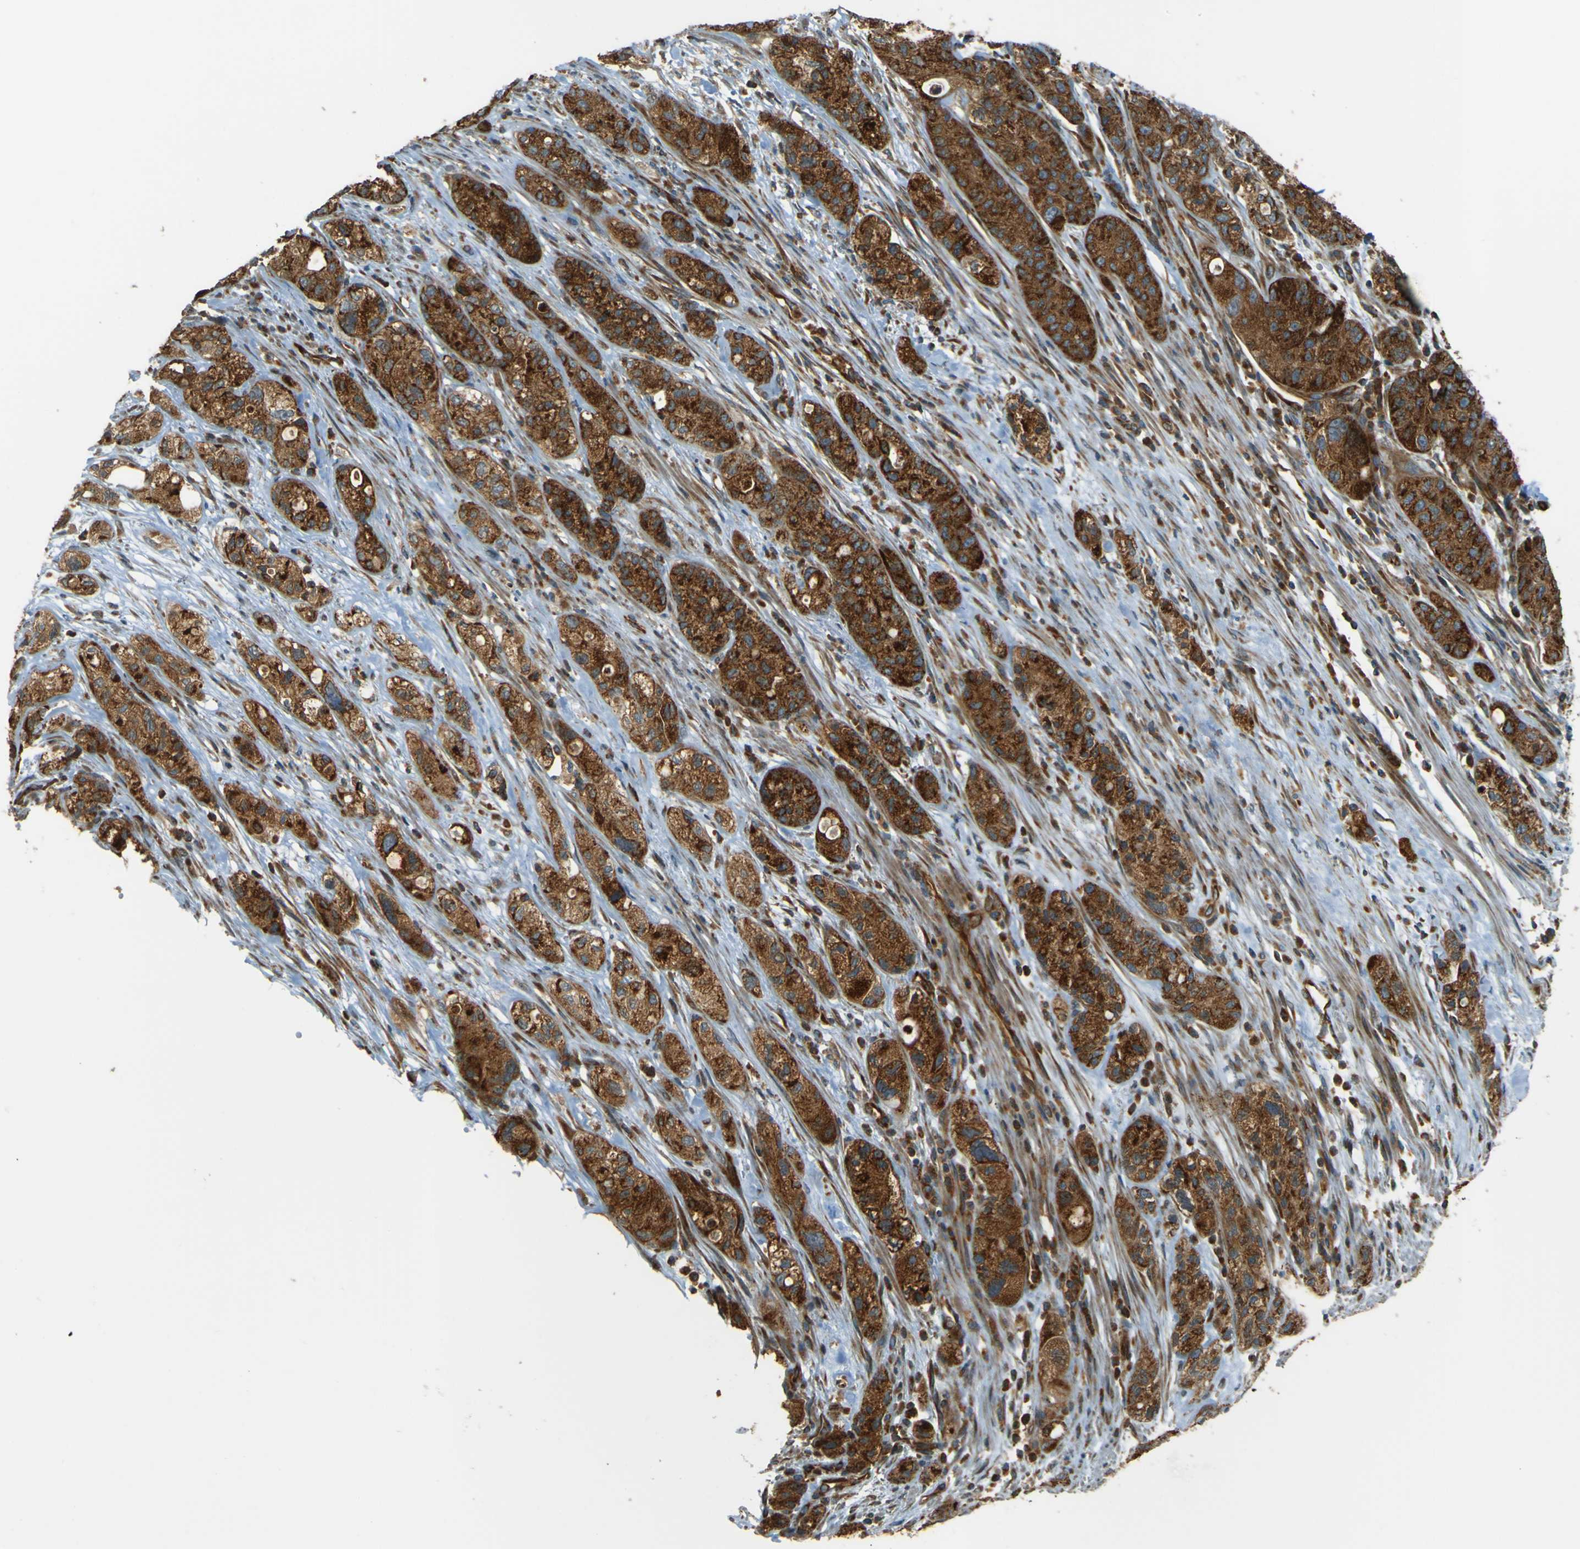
{"staining": {"intensity": "strong", "quantity": ">75%", "location": "cytoplasmic/membranous"}, "tissue": "pancreatic cancer", "cell_type": "Tumor cells", "image_type": "cancer", "snomed": [{"axis": "morphology", "description": "Adenocarcinoma, NOS"}, {"axis": "topography", "description": "Pancreas"}], "caption": "DAB immunohistochemical staining of pancreatic adenocarcinoma exhibits strong cytoplasmic/membranous protein positivity in approximately >75% of tumor cells.", "gene": "DNAJC5", "patient": {"sex": "female", "age": 78}}